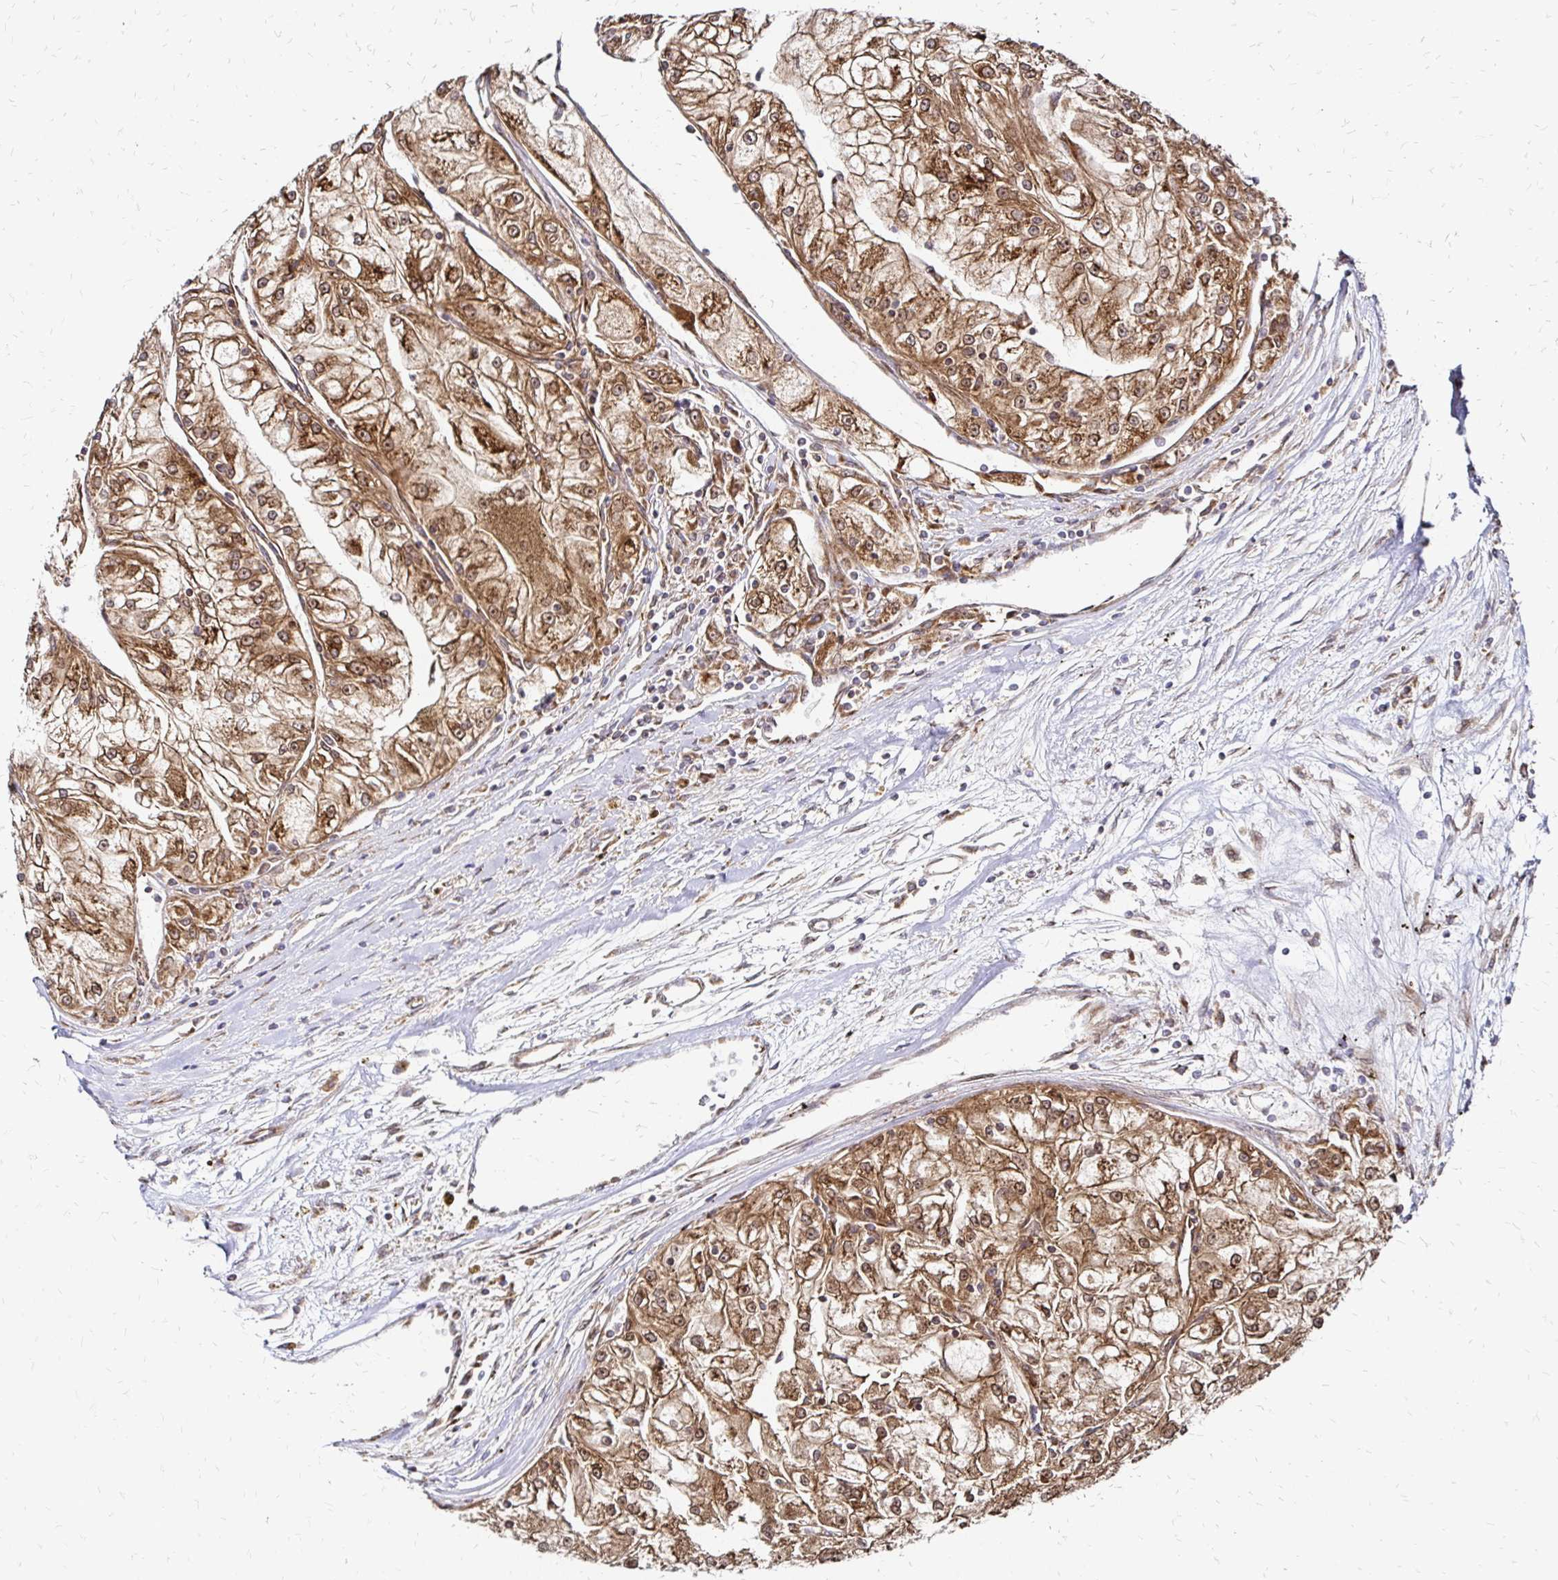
{"staining": {"intensity": "moderate", "quantity": ">75%", "location": "cytoplasmic/membranous"}, "tissue": "renal cancer", "cell_type": "Tumor cells", "image_type": "cancer", "snomed": [{"axis": "morphology", "description": "Adenocarcinoma, NOS"}, {"axis": "topography", "description": "Kidney"}], "caption": "About >75% of tumor cells in human renal cancer reveal moderate cytoplasmic/membranous protein expression as visualized by brown immunohistochemical staining.", "gene": "ZW10", "patient": {"sex": "female", "age": 72}}